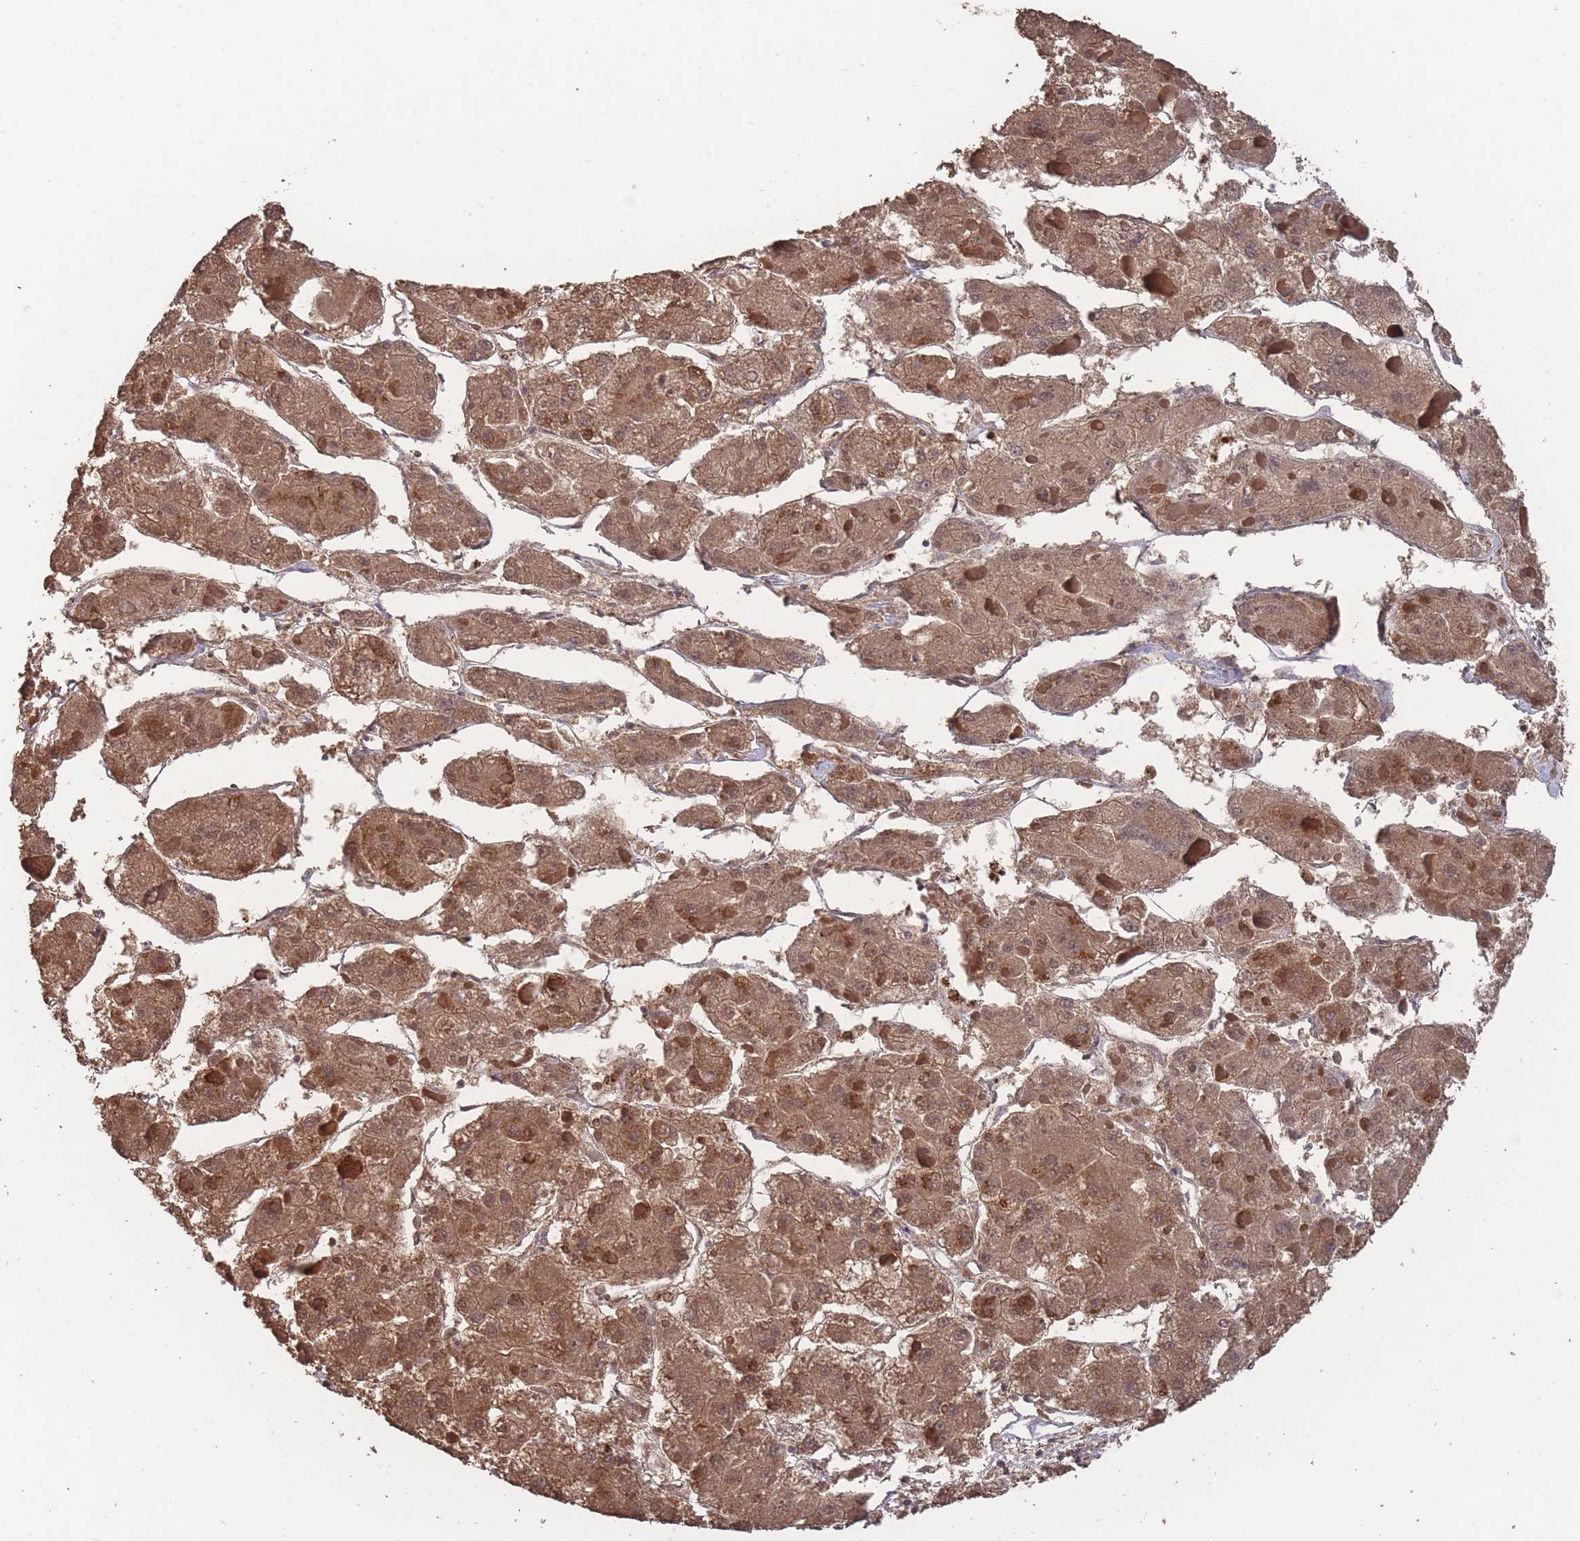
{"staining": {"intensity": "moderate", "quantity": ">75%", "location": "cytoplasmic/membranous"}, "tissue": "liver cancer", "cell_type": "Tumor cells", "image_type": "cancer", "snomed": [{"axis": "morphology", "description": "Carcinoma, Hepatocellular, NOS"}, {"axis": "topography", "description": "Liver"}], "caption": "An image of human liver hepatocellular carcinoma stained for a protein reveals moderate cytoplasmic/membranous brown staining in tumor cells. Nuclei are stained in blue.", "gene": "SF3B1", "patient": {"sex": "female", "age": 73}}